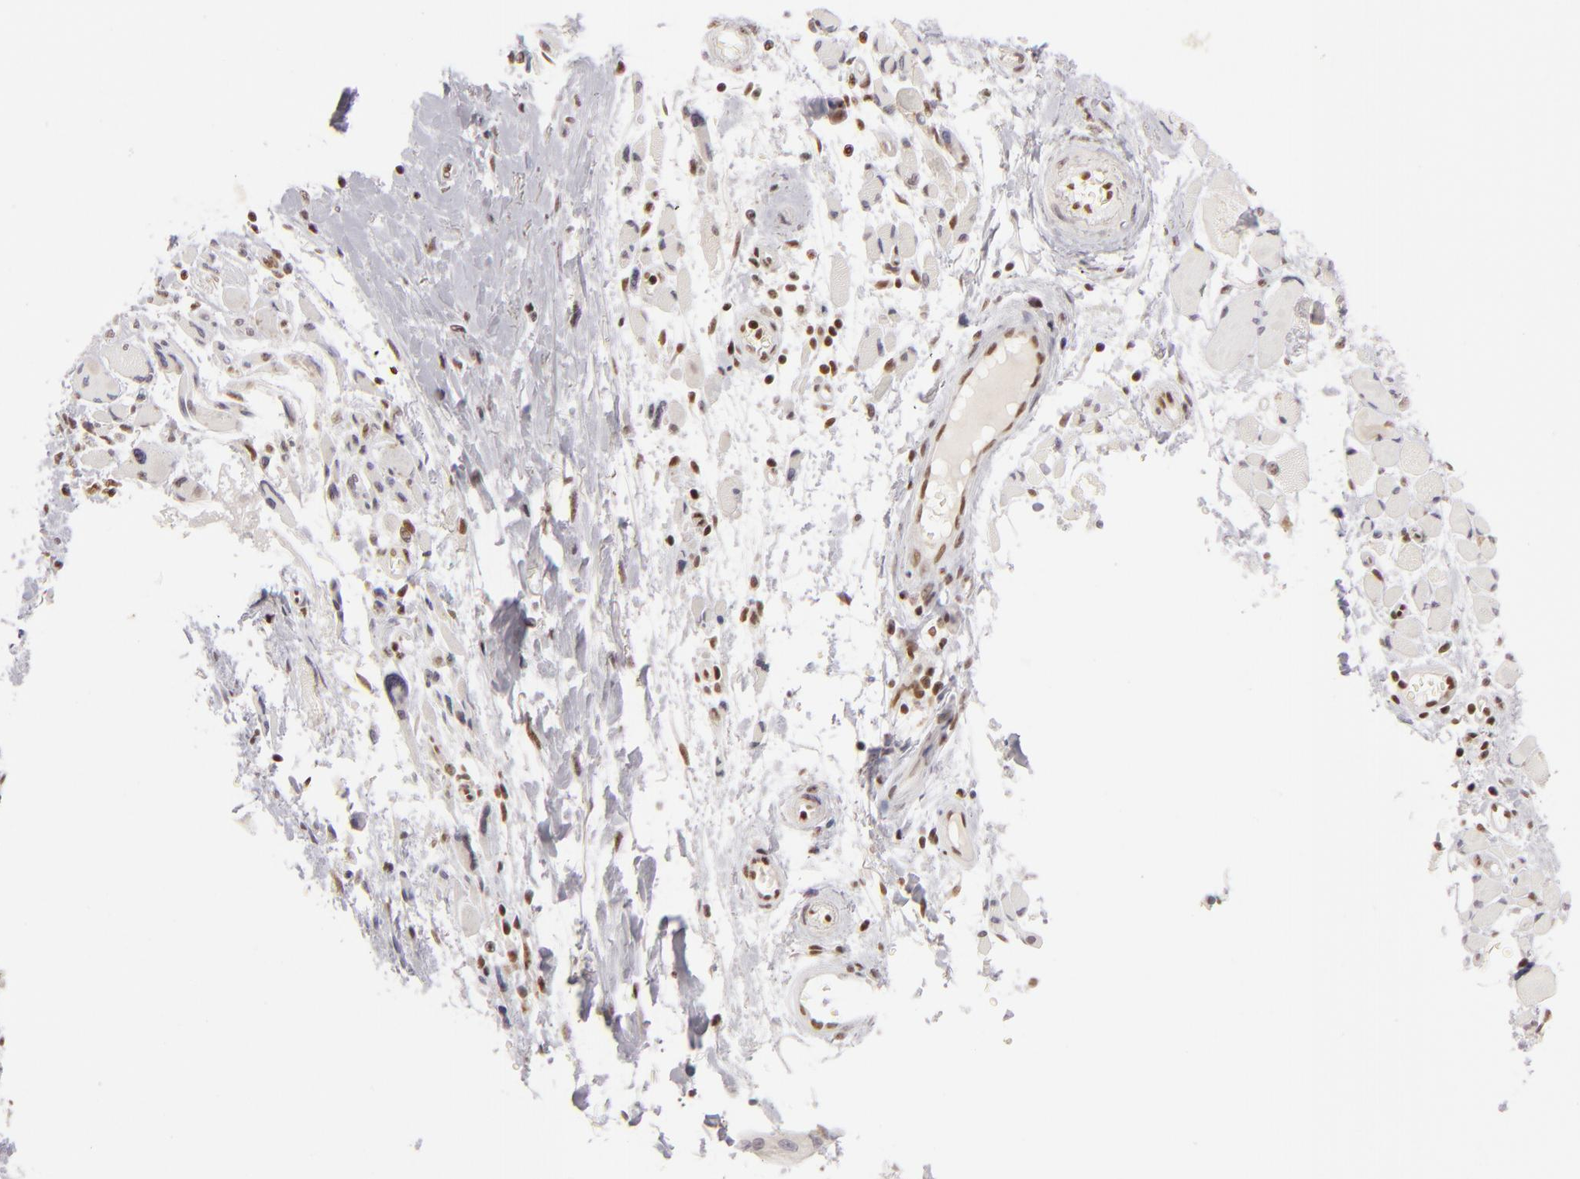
{"staining": {"intensity": "moderate", "quantity": ">75%", "location": "nuclear"}, "tissue": "melanoma", "cell_type": "Tumor cells", "image_type": "cancer", "snomed": [{"axis": "morphology", "description": "Malignant melanoma, NOS"}, {"axis": "topography", "description": "Skin"}], "caption": "The micrograph exhibits a brown stain indicating the presence of a protein in the nuclear of tumor cells in malignant melanoma. (IHC, brightfield microscopy, high magnification).", "gene": "DAXX", "patient": {"sex": "male", "age": 91}}